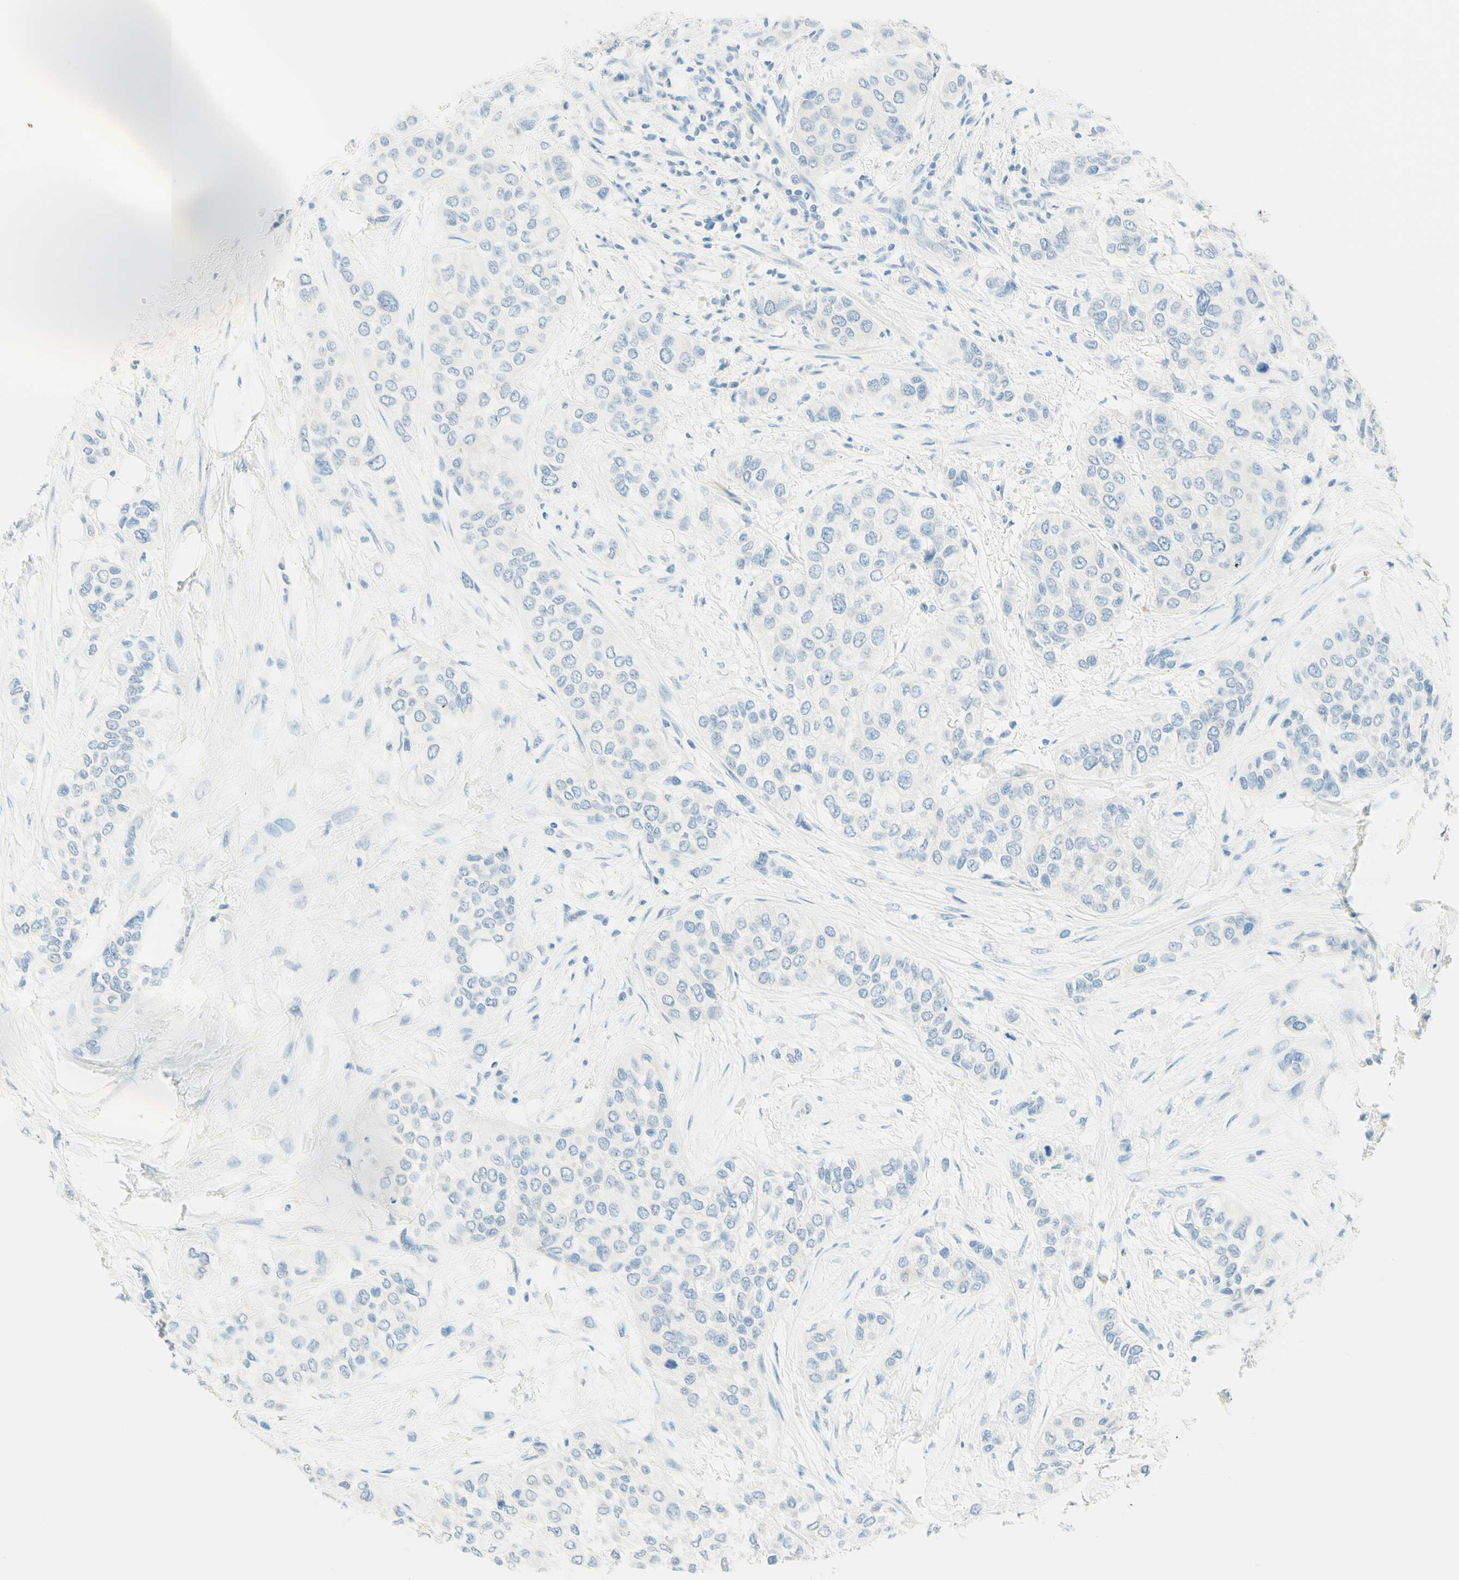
{"staining": {"intensity": "negative", "quantity": "none", "location": "none"}, "tissue": "urothelial cancer", "cell_type": "Tumor cells", "image_type": "cancer", "snomed": [{"axis": "morphology", "description": "Urothelial carcinoma, High grade"}, {"axis": "topography", "description": "Urinary bladder"}], "caption": "IHC photomicrograph of neoplastic tissue: urothelial carcinoma (high-grade) stained with DAB (3,3'-diaminobenzidine) shows no significant protein staining in tumor cells. (DAB (3,3'-diaminobenzidine) IHC visualized using brightfield microscopy, high magnification).", "gene": "TMEM132D", "patient": {"sex": "female", "age": 56}}